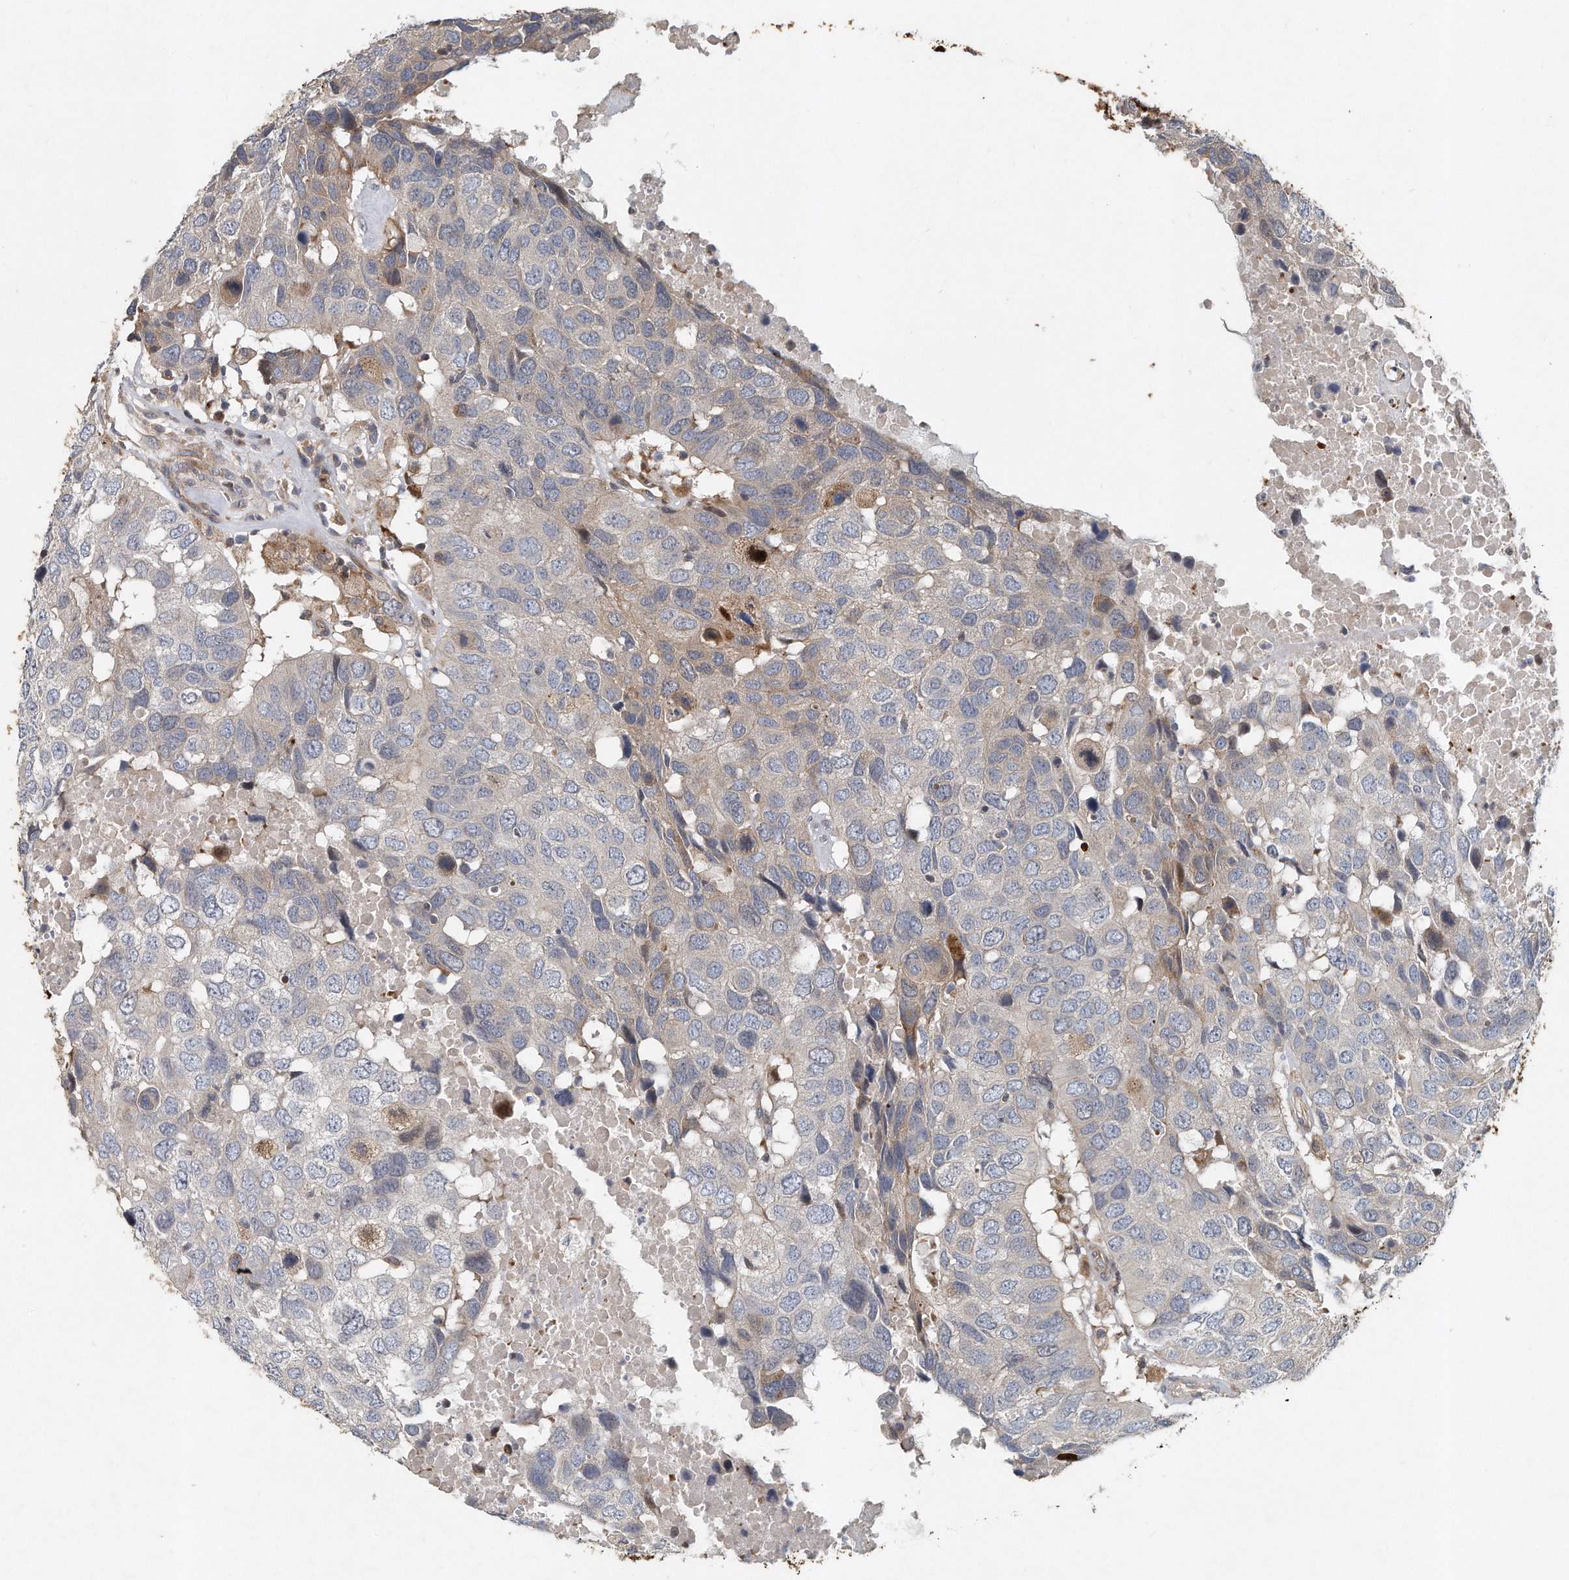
{"staining": {"intensity": "weak", "quantity": "<25%", "location": "cytoplasmic/membranous"}, "tissue": "head and neck cancer", "cell_type": "Tumor cells", "image_type": "cancer", "snomed": [{"axis": "morphology", "description": "Squamous cell carcinoma, NOS"}, {"axis": "topography", "description": "Head-Neck"}], "caption": "Tumor cells show no significant protein positivity in head and neck cancer (squamous cell carcinoma).", "gene": "PCDH8", "patient": {"sex": "male", "age": 66}}